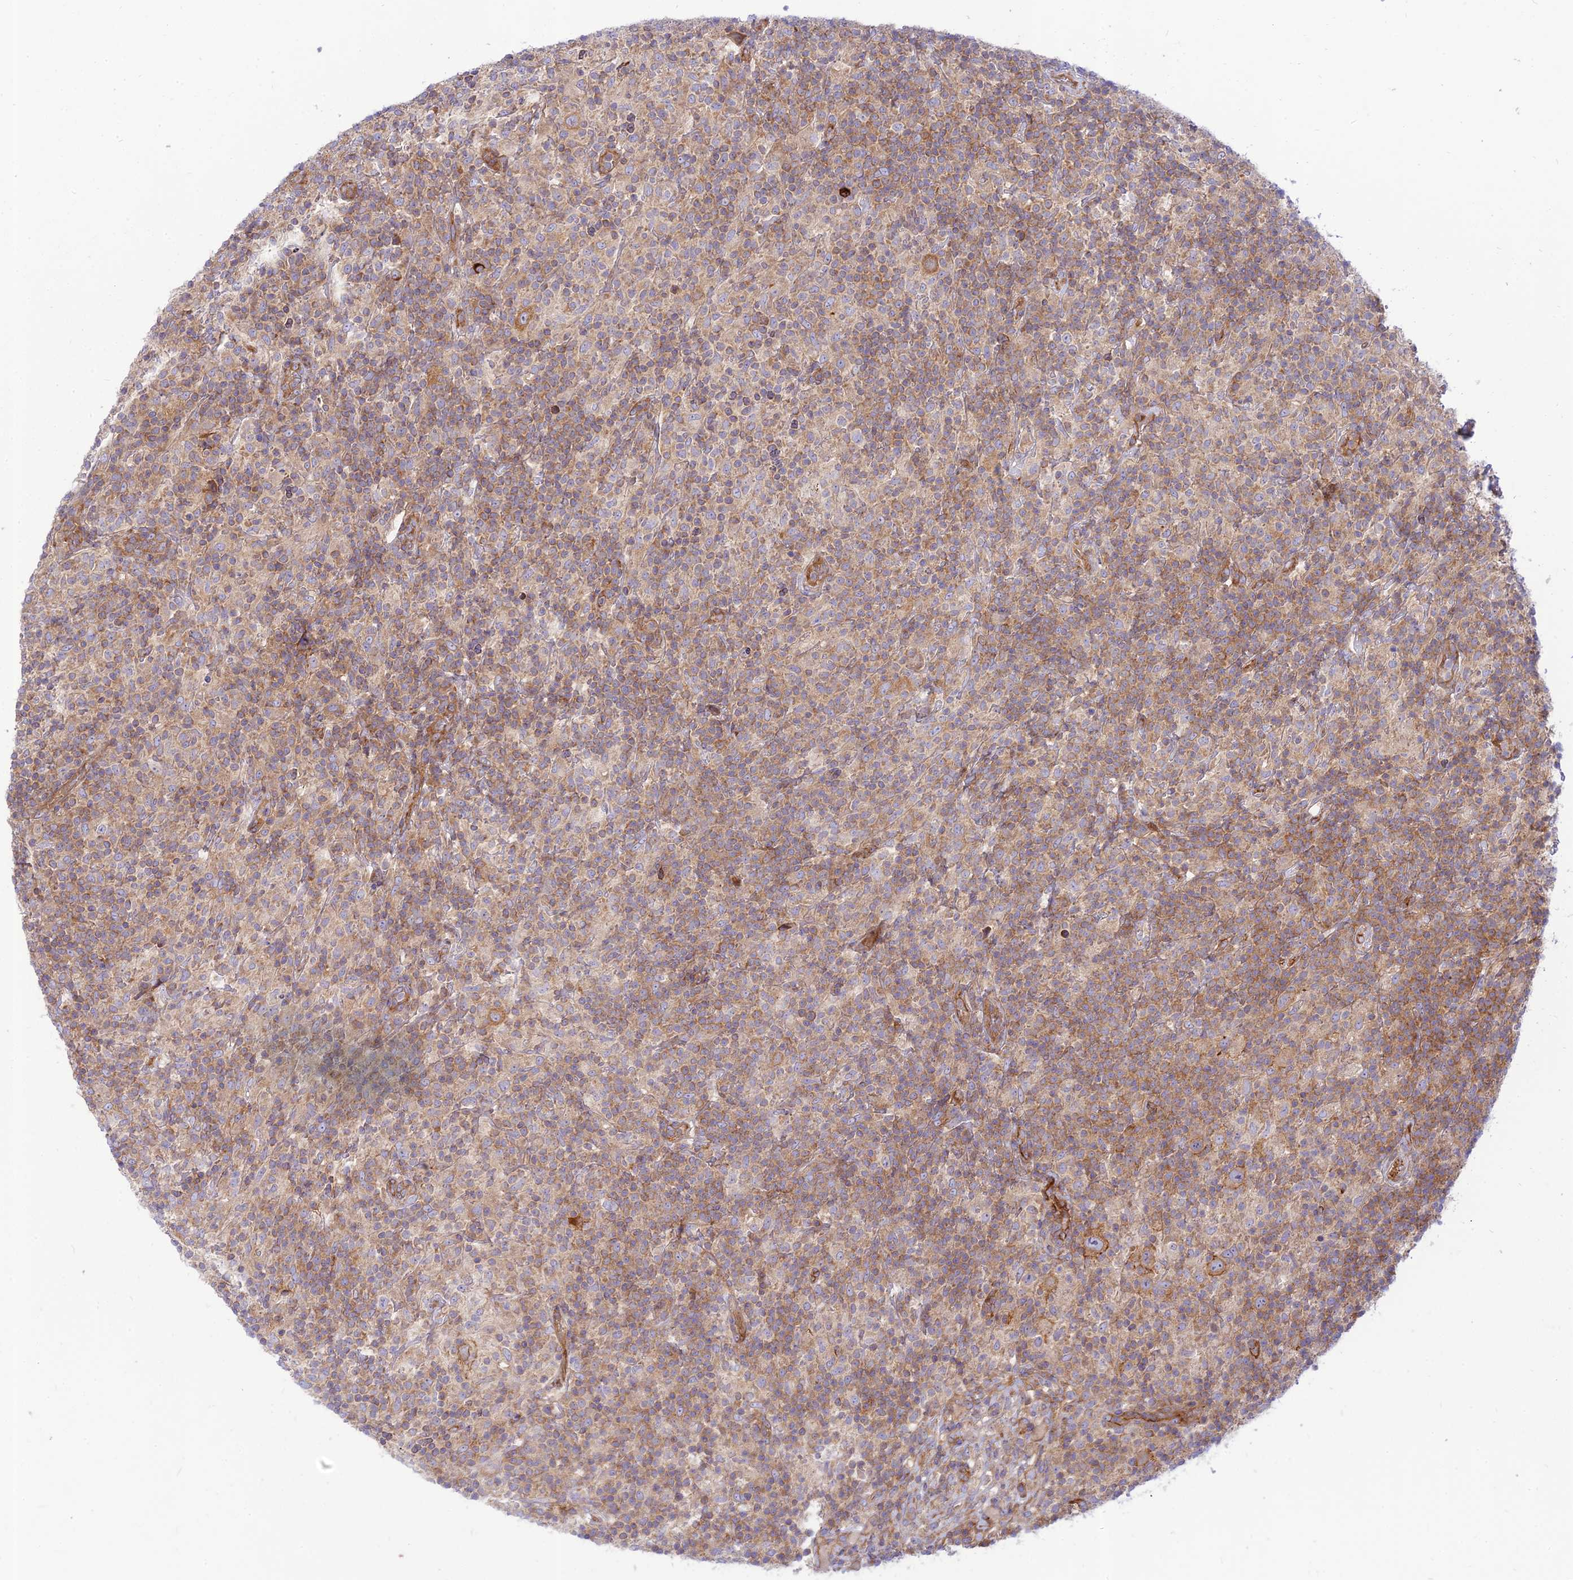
{"staining": {"intensity": "moderate", "quantity": ">75%", "location": "cytoplasmic/membranous"}, "tissue": "lymphoma", "cell_type": "Tumor cells", "image_type": "cancer", "snomed": [{"axis": "morphology", "description": "Hodgkin's disease, NOS"}, {"axis": "topography", "description": "Lymph node"}], "caption": "The photomicrograph demonstrates a brown stain indicating the presence of a protein in the cytoplasmic/membranous of tumor cells in lymphoma.", "gene": "PIMREG", "patient": {"sex": "male", "age": 70}}